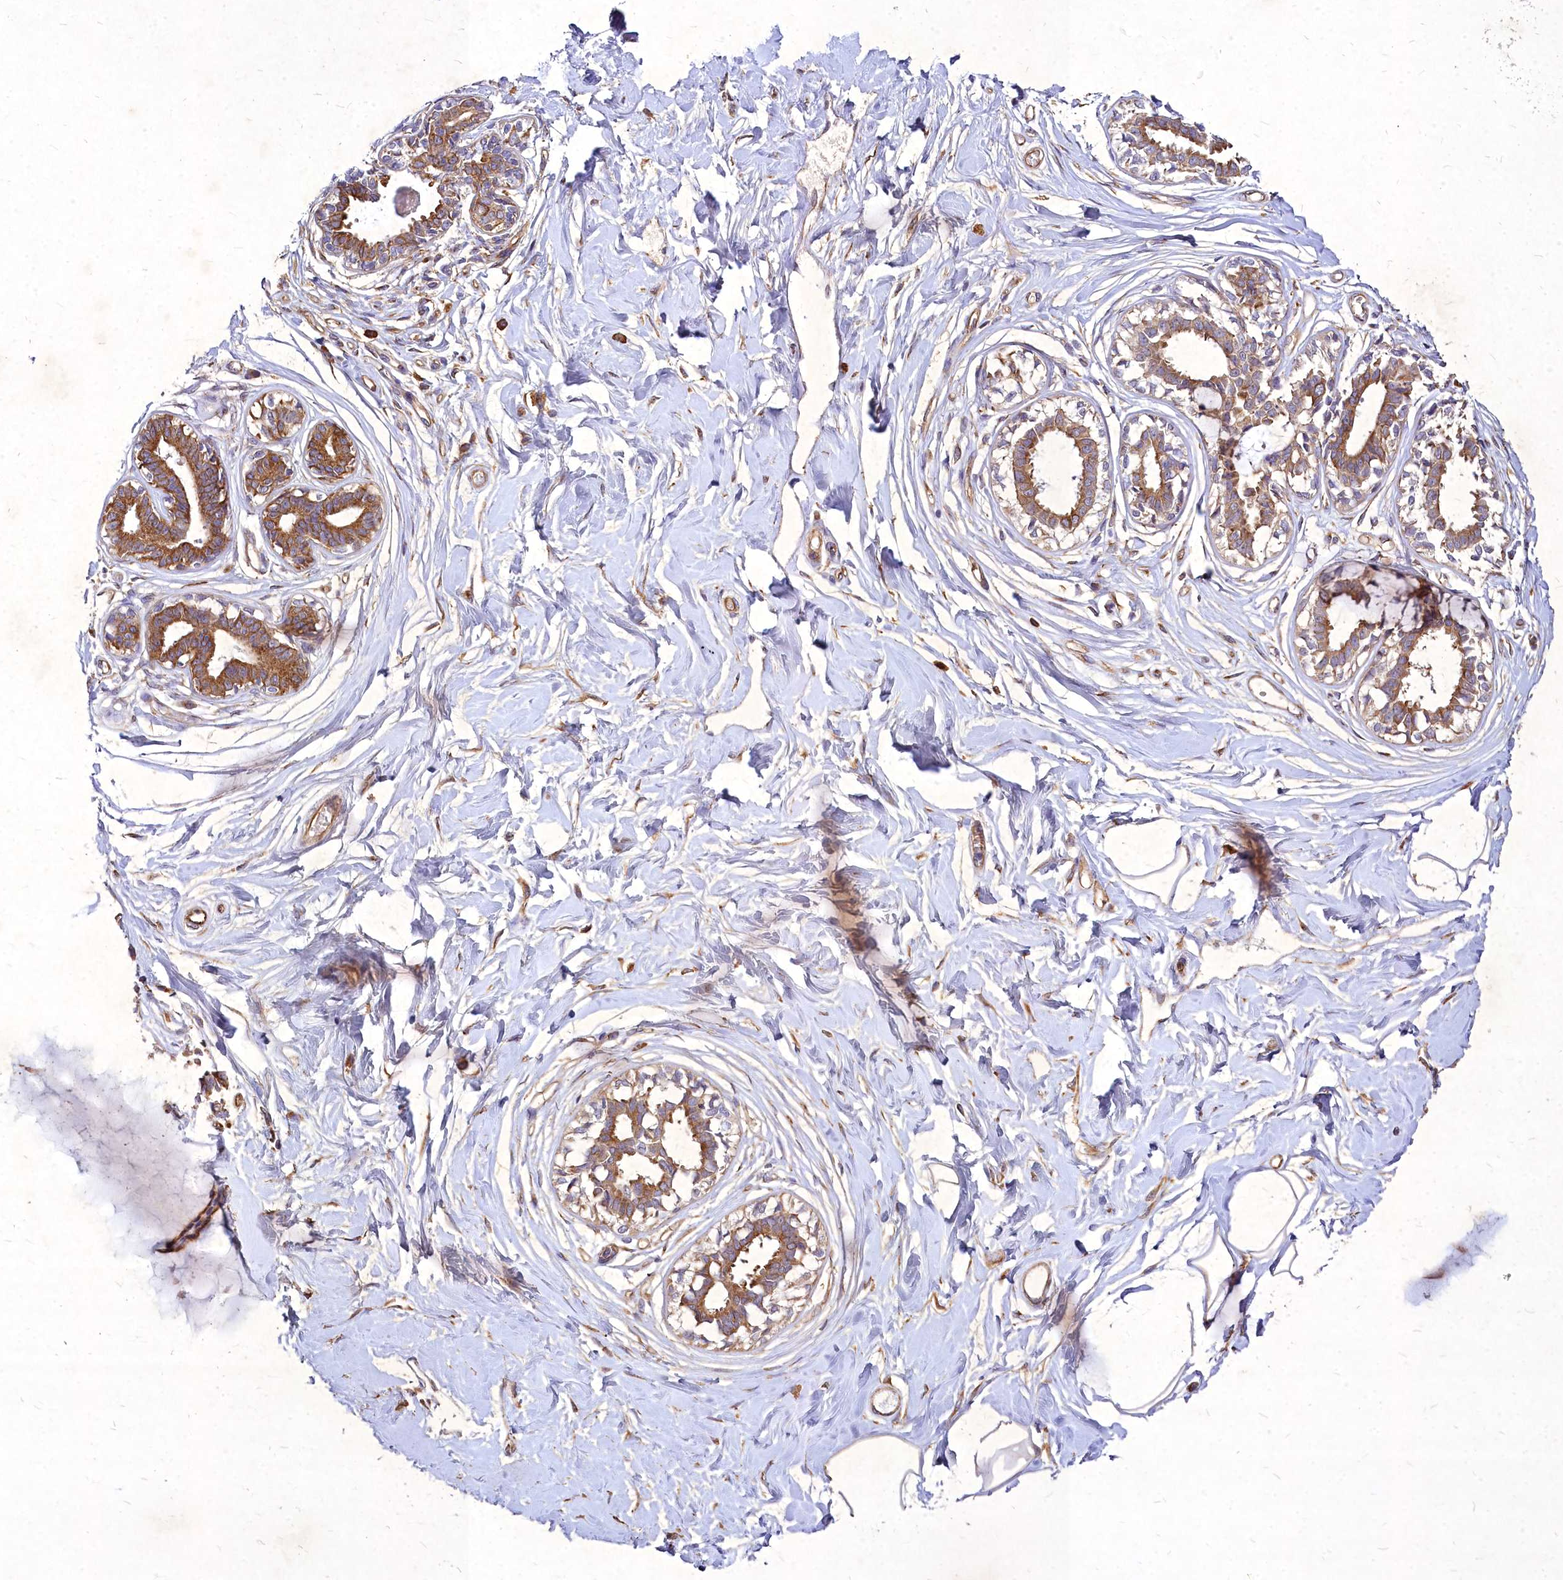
{"staining": {"intensity": "weak", "quantity": ">75%", "location": "cytoplasmic/membranous"}, "tissue": "breast", "cell_type": "Adipocytes", "image_type": "normal", "snomed": [{"axis": "morphology", "description": "Normal tissue, NOS"}, {"axis": "topography", "description": "Breast"}], "caption": "Immunohistochemical staining of benign breast demonstrates low levels of weak cytoplasmic/membranous staining in approximately >75% of adipocytes.", "gene": "SKA1", "patient": {"sex": "female", "age": 45}}